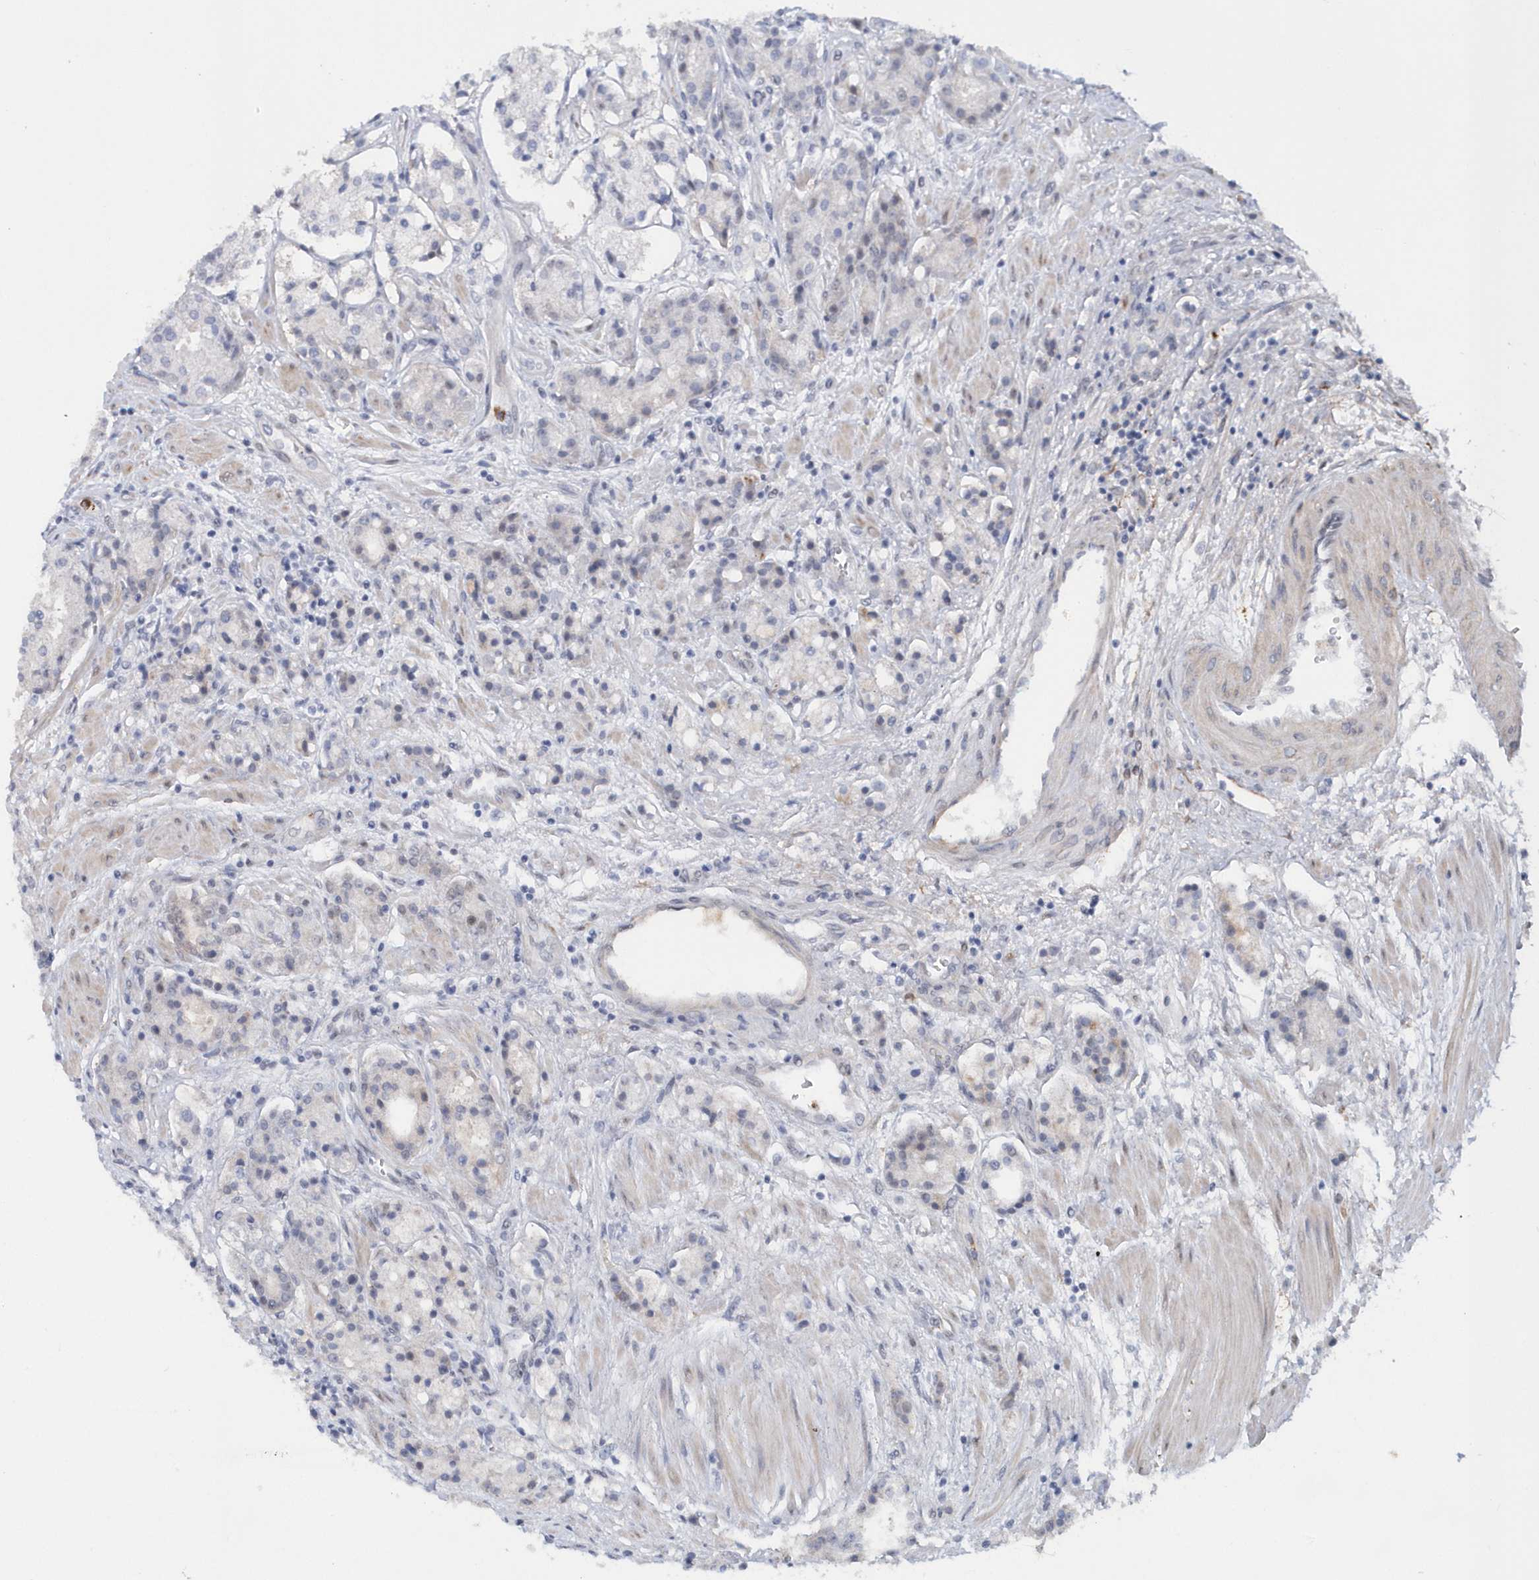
{"staining": {"intensity": "negative", "quantity": "none", "location": "none"}, "tissue": "prostate cancer", "cell_type": "Tumor cells", "image_type": "cancer", "snomed": [{"axis": "morphology", "description": "Adenocarcinoma, High grade"}, {"axis": "topography", "description": "Prostate"}], "caption": "There is no significant expression in tumor cells of prostate high-grade adenocarcinoma.", "gene": "ASCL4", "patient": {"sex": "male", "age": 60}}